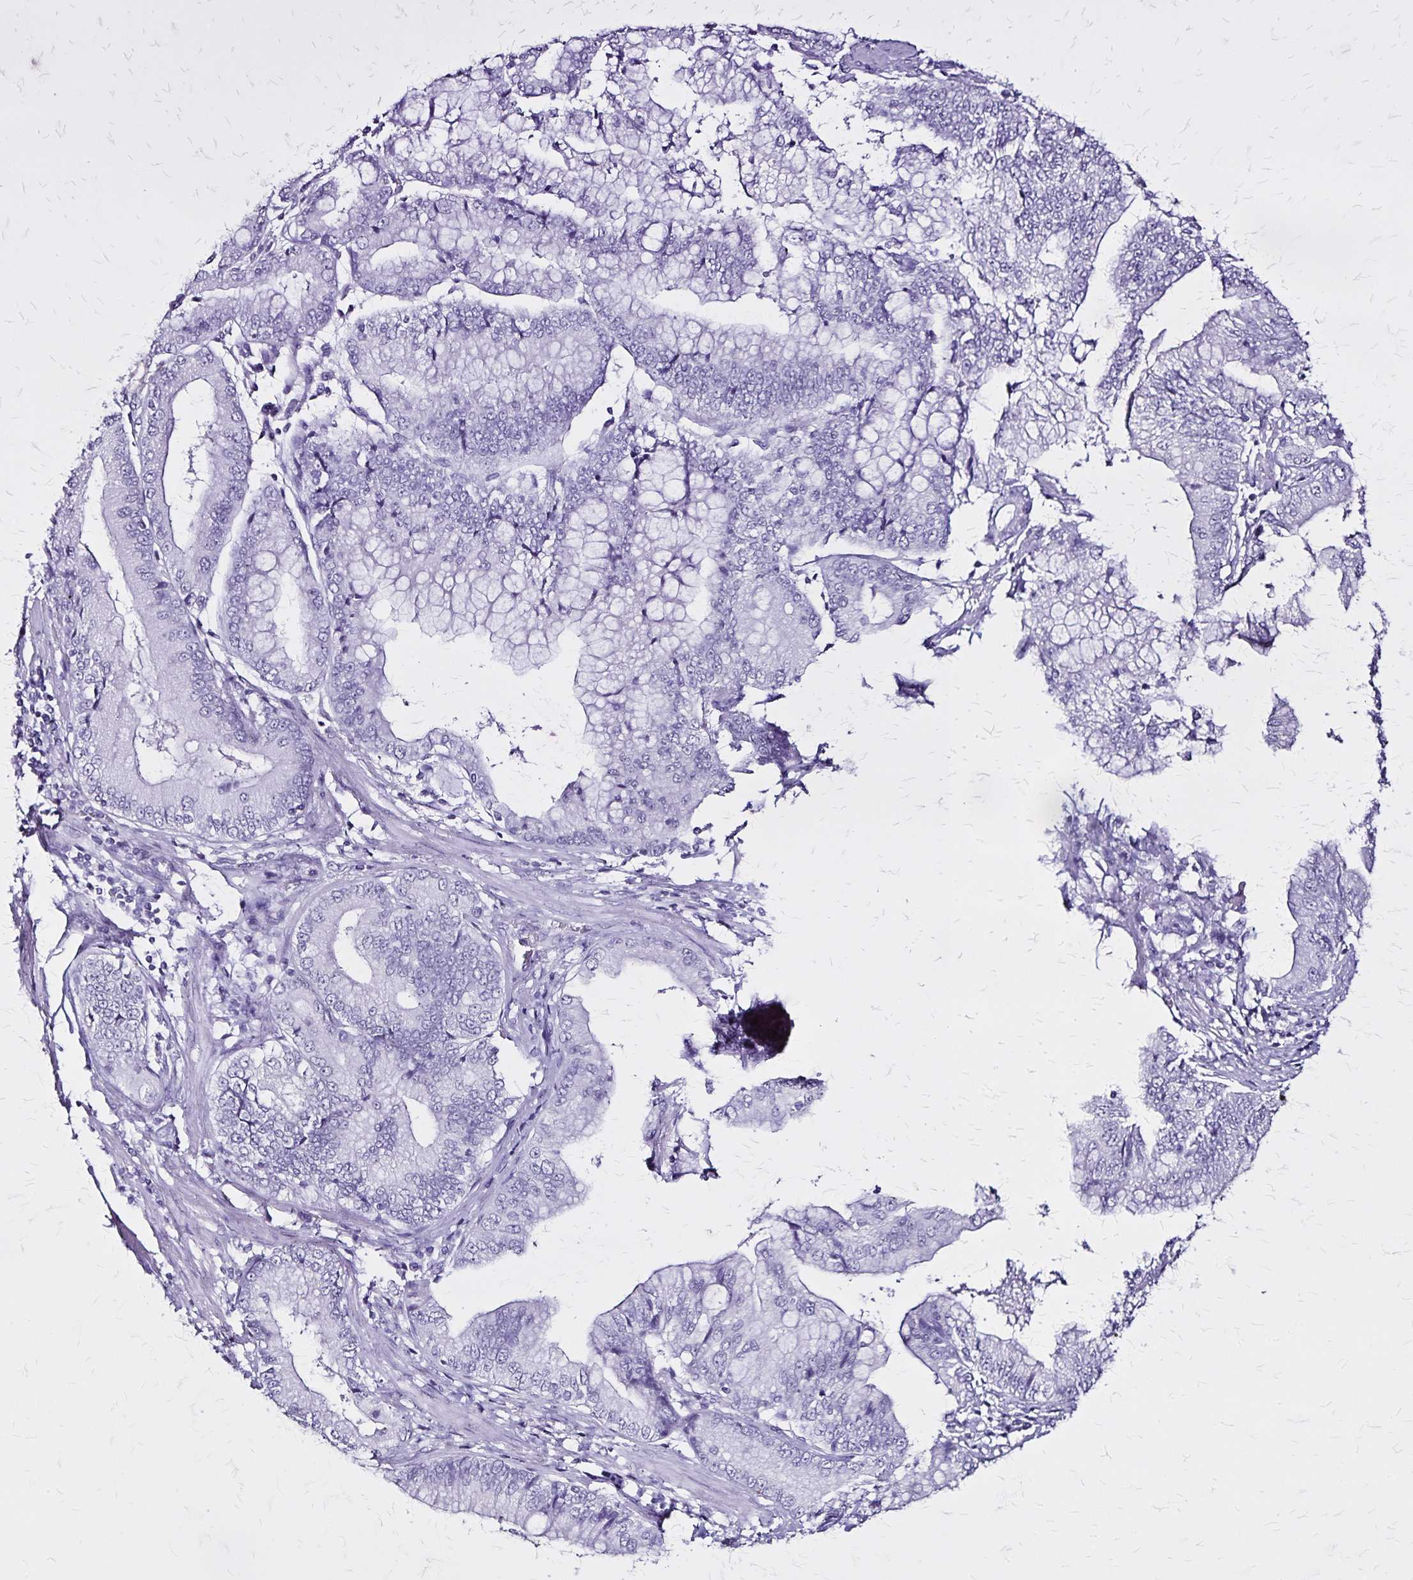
{"staining": {"intensity": "negative", "quantity": "none", "location": "none"}, "tissue": "stomach cancer", "cell_type": "Tumor cells", "image_type": "cancer", "snomed": [{"axis": "morphology", "description": "Adenocarcinoma, NOS"}, {"axis": "topography", "description": "Stomach, upper"}], "caption": "Tumor cells are negative for brown protein staining in adenocarcinoma (stomach).", "gene": "KRT2", "patient": {"sex": "female", "age": 74}}